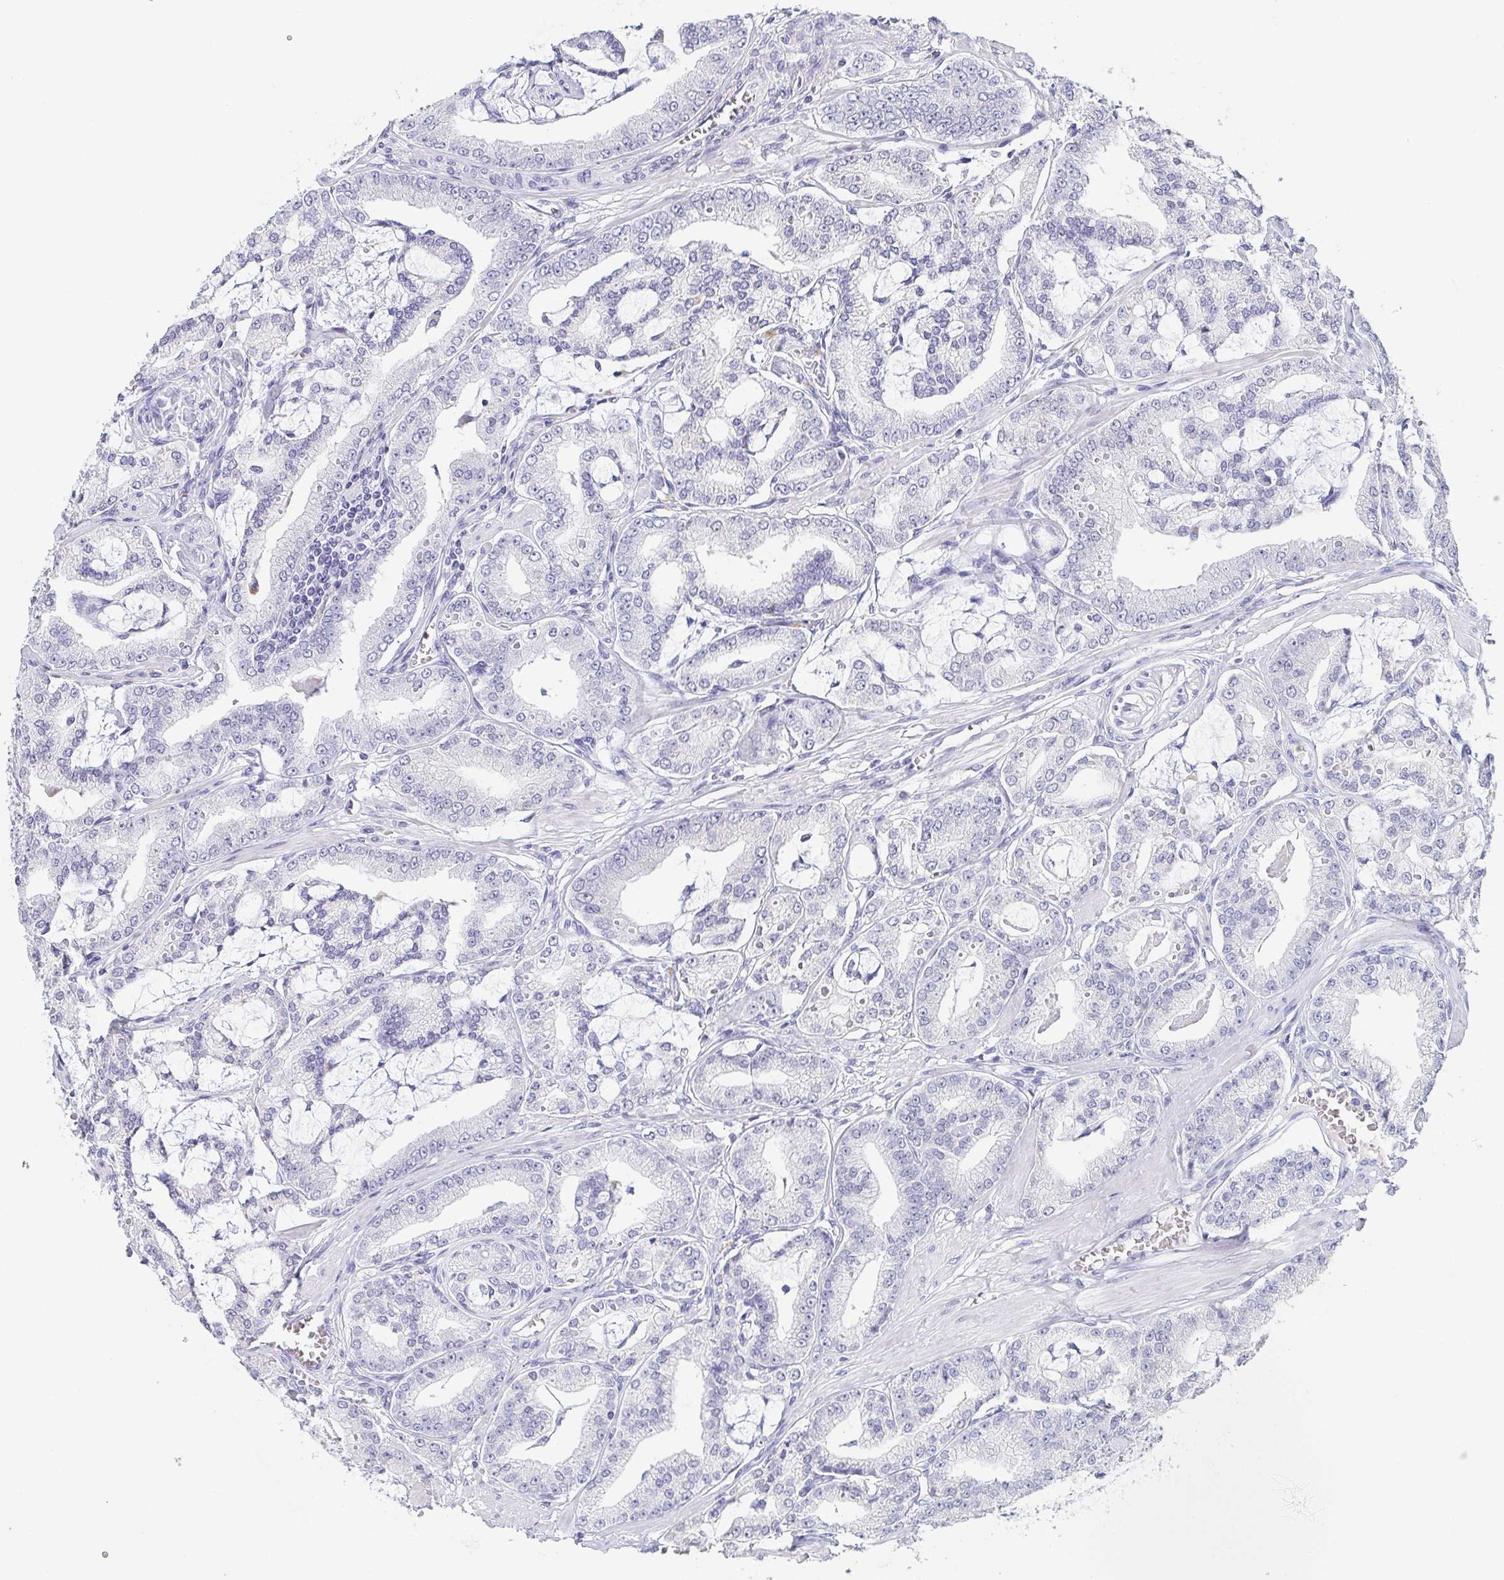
{"staining": {"intensity": "negative", "quantity": "none", "location": "none"}, "tissue": "prostate cancer", "cell_type": "Tumor cells", "image_type": "cancer", "snomed": [{"axis": "morphology", "description": "Adenocarcinoma, High grade"}, {"axis": "topography", "description": "Prostate"}], "caption": "An image of prostate cancer stained for a protein reveals no brown staining in tumor cells. (Stains: DAB (3,3'-diaminobenzidine) immunohistochemistry with hematoxylin counter stain, Microscopy: brightfield microscopy at high magnification).", "gene": "ITLN1", "patient": {"sex": "male", "age": 71}}